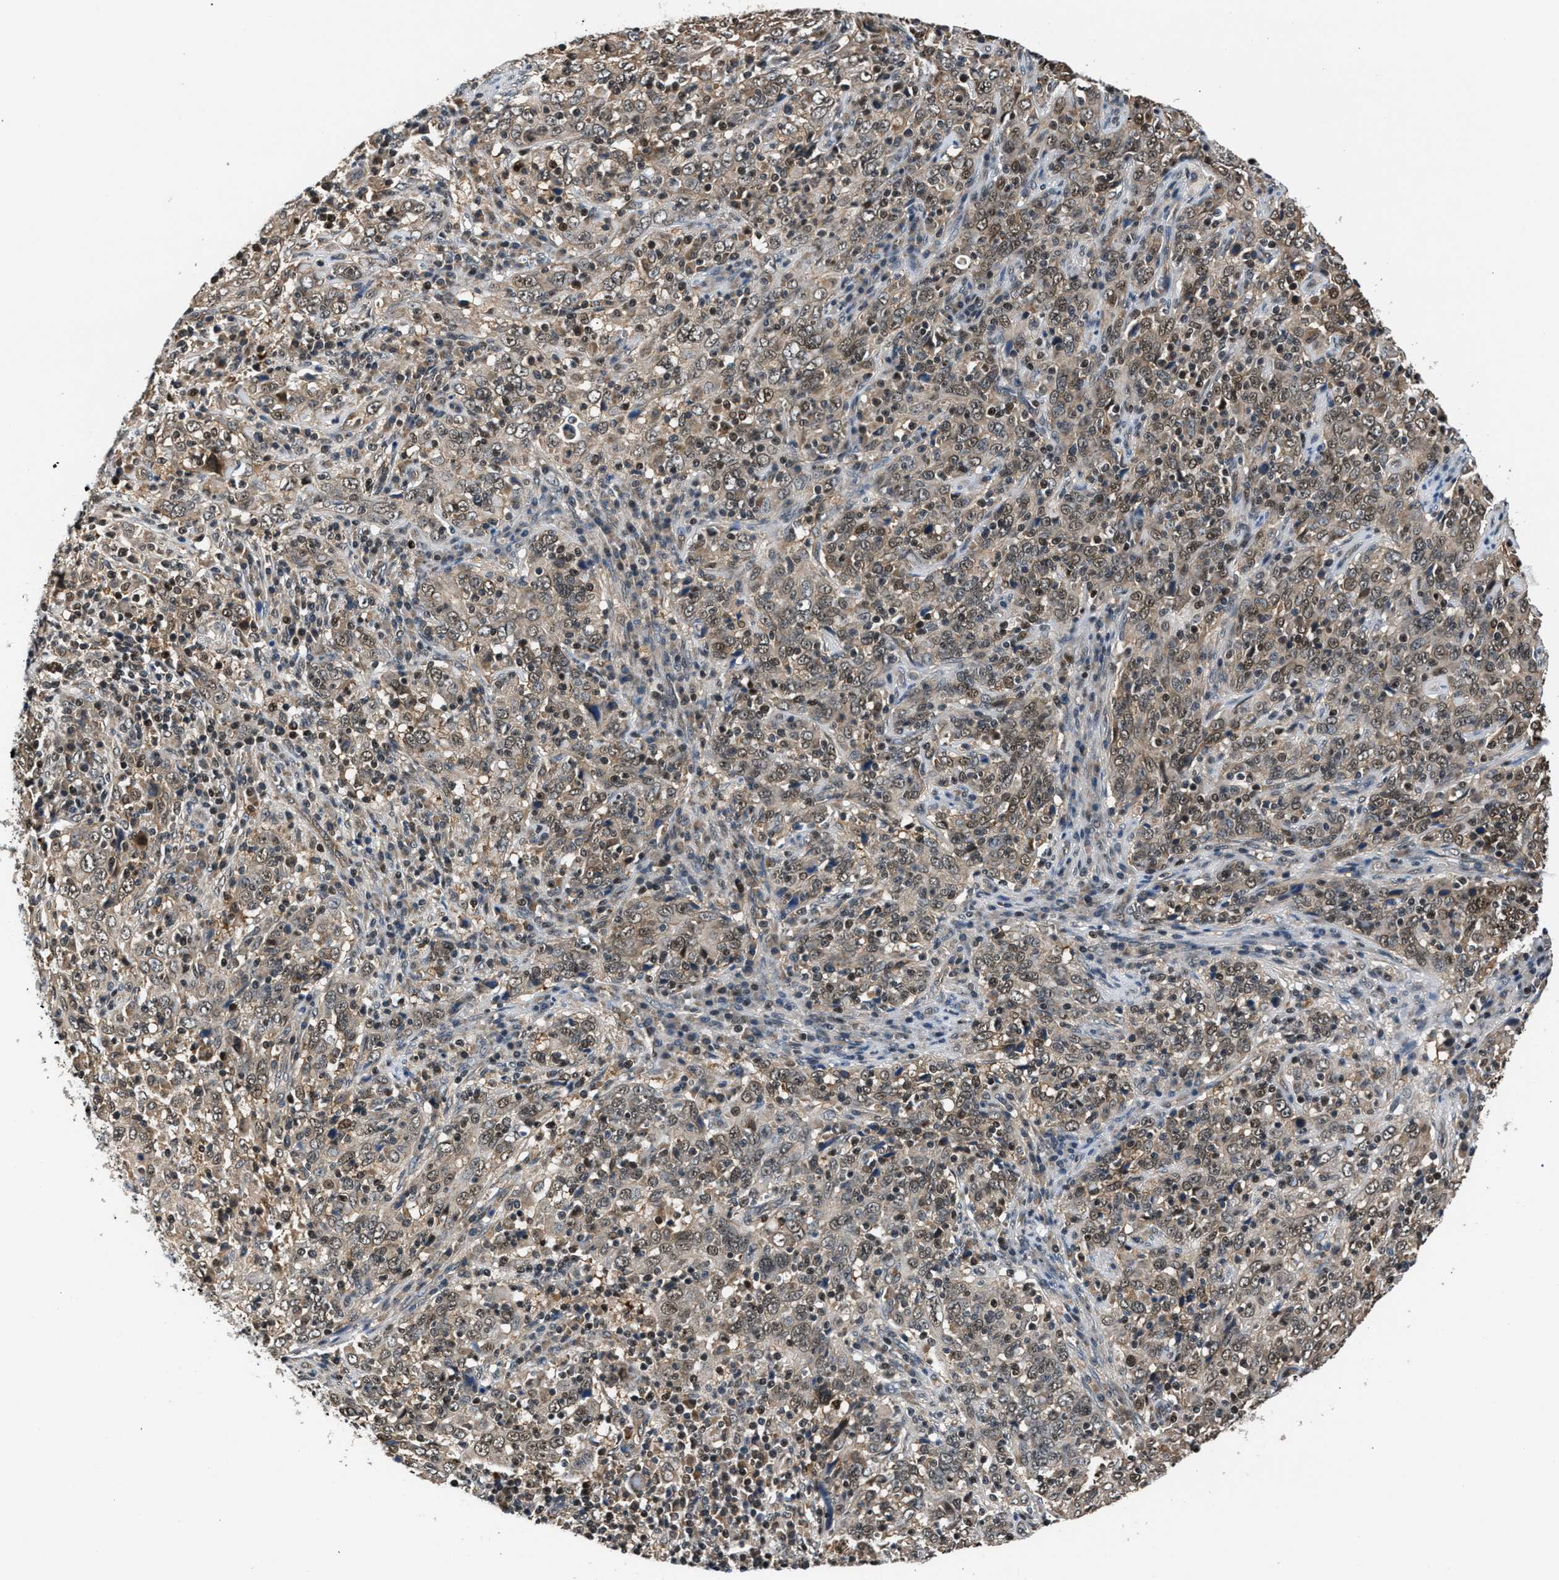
{"staining": {"intensity": "weak", "quantity": "25%-75%", "location": "cytoplasmic/membranous,nuclear"}, "tissue": "cervical cancer", "cell_type": "Tumor cells", "image_type": "cancer", "snomed": [{"axis": "morphology", "description": "Squamous cell carcinoma, NOS"}, {"axis": "topography", "description": "Cervix"}], "caption": "Cervical squamous cell carcinoma stained for a protein (brown) demonstrates weak cytoplasmic/membranous and nuclear positive staining in approximately 25%-75% of tumor cells.", "gene": "RBM33", "patient": {"sex": "female", "age": 46}}